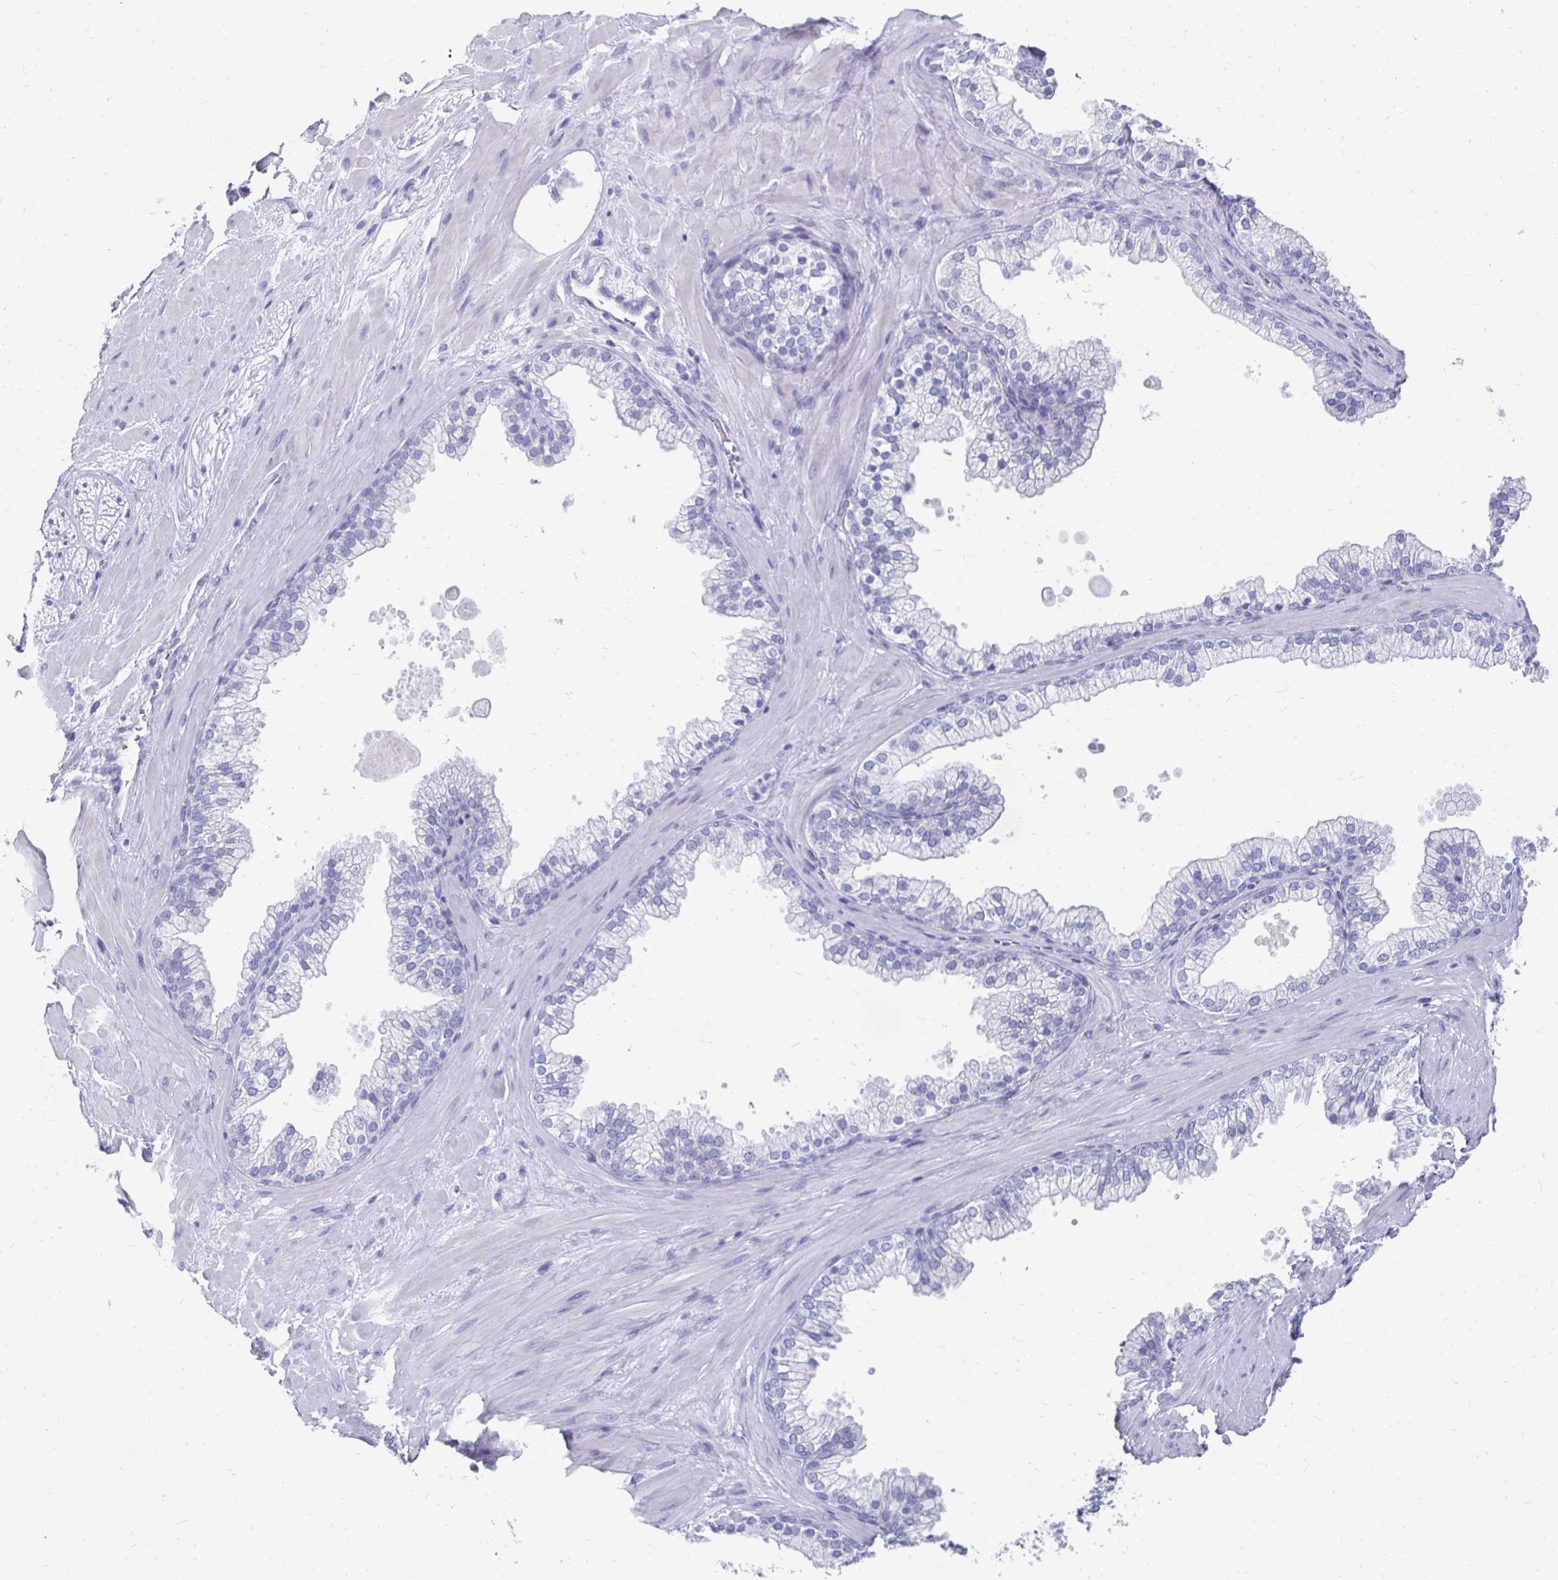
{"staining": {"intensity": "negative", "quantity": "none", "location": "none"}, "tissue": "soft tissue", "cell_type": "Fibroblasts", "image_type": "normal", "snomed": [{"axis": "morphology", "description": "Normal tissue, NOS"}, {"axis": "topography", "description": "Prostate"}, {"axis": "topography", "description": "Peripheral nerve tissue"}], "caption": "Protein analysis of normal soft tissue demonstrates no significant positivity in fibroblasts.", "gene": "SYCP3", "patient": {"sex": "male", "age": 61}}